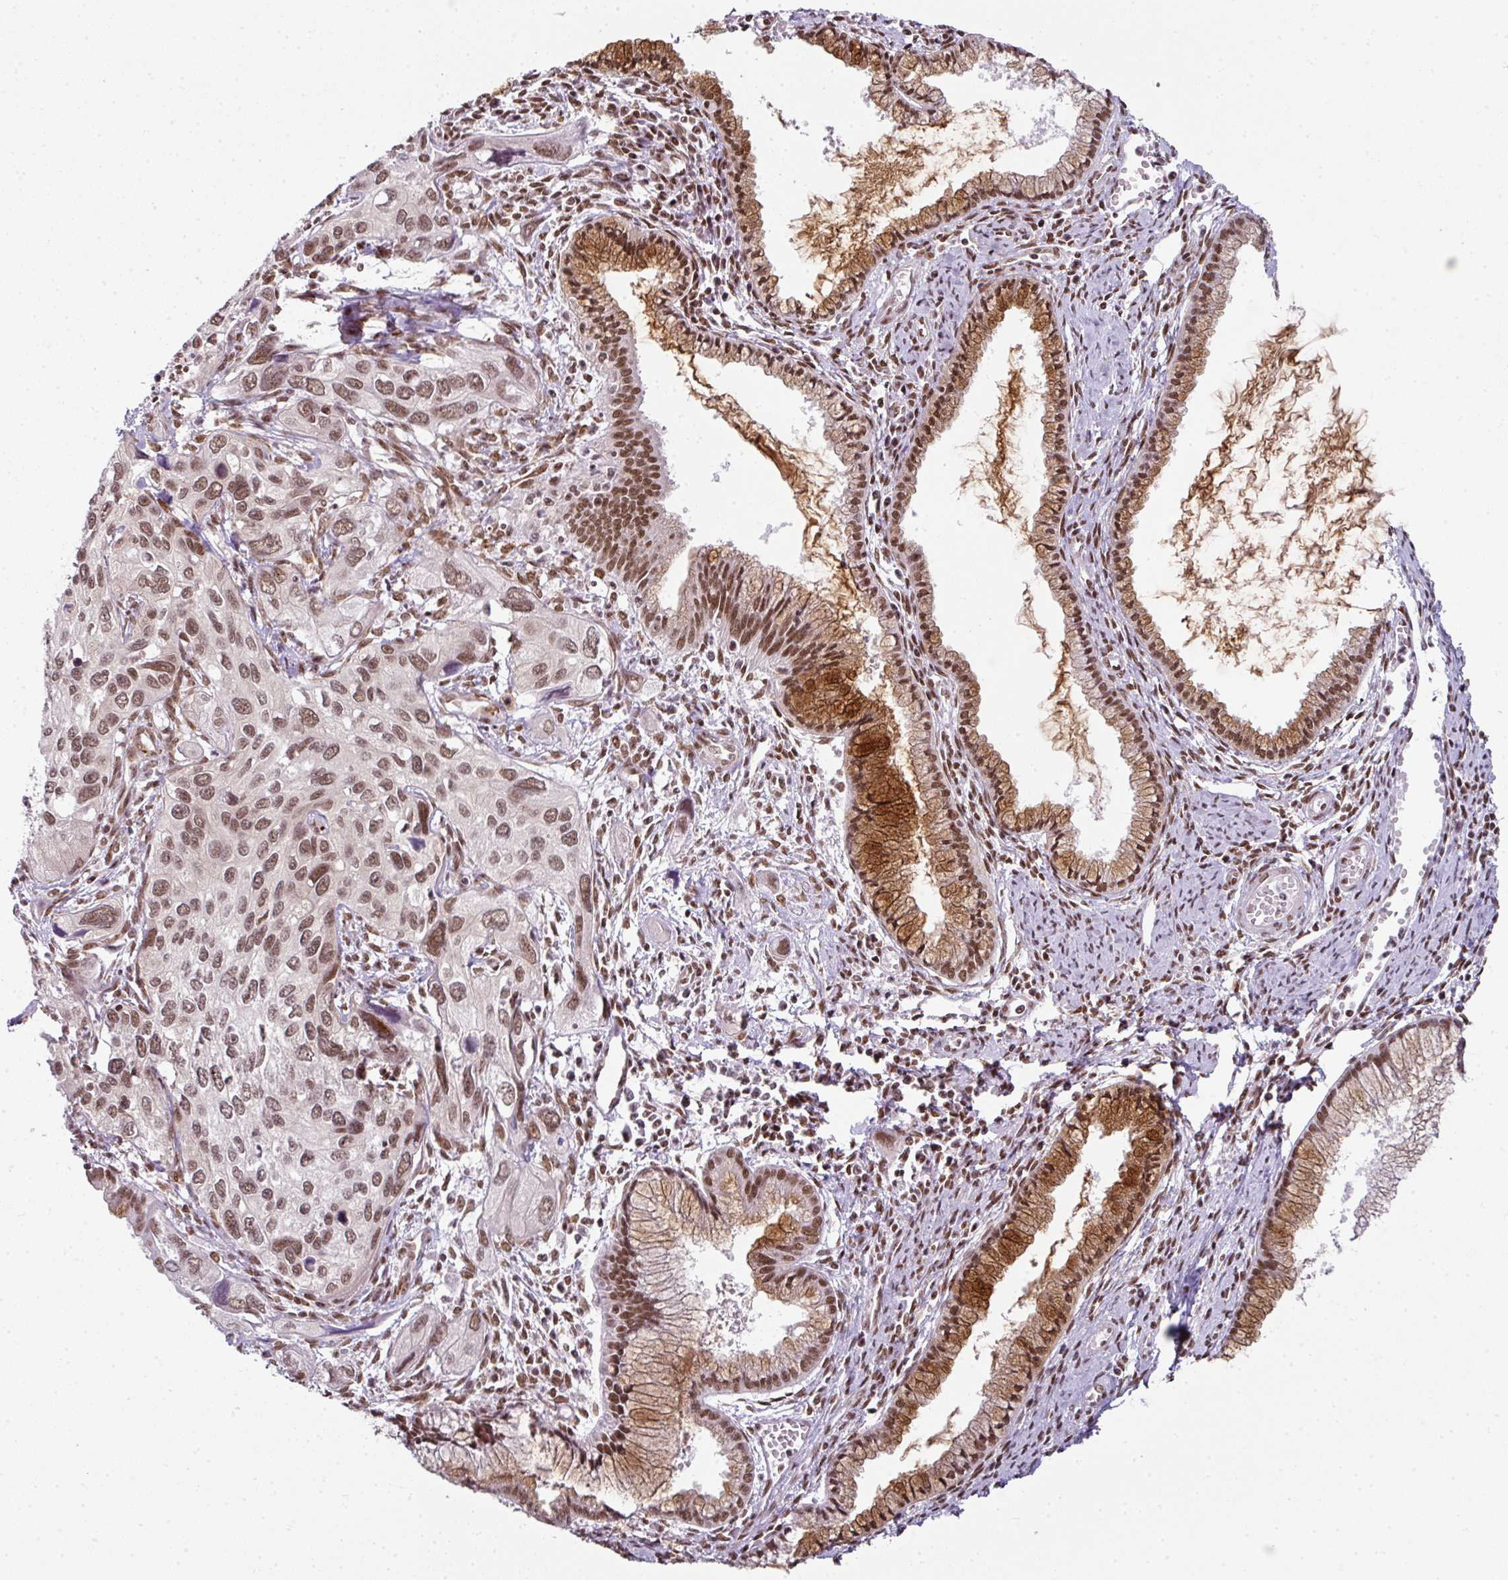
{"staining": {"intensity": "moderate", "quantity": ">75%", "location": "nuclear"}, "tissue": "cervical cancer", "cell_type": "Tumor cells", "image_type": "cancer", "snomed": [{"axis": "morphology", "description": "Squamous cell carcinoma, NOS"}, {"axis": "topography", "description": "Cervix"}], "caption": "About >75% of tumor cells in human cervical cancer (squamous cell carcinoma) show moderate nuclear protein staining as visualized by brown immunohistochemical staining.", "gene": "NFYA", "patient": {"sex": "female", "age": 55}}